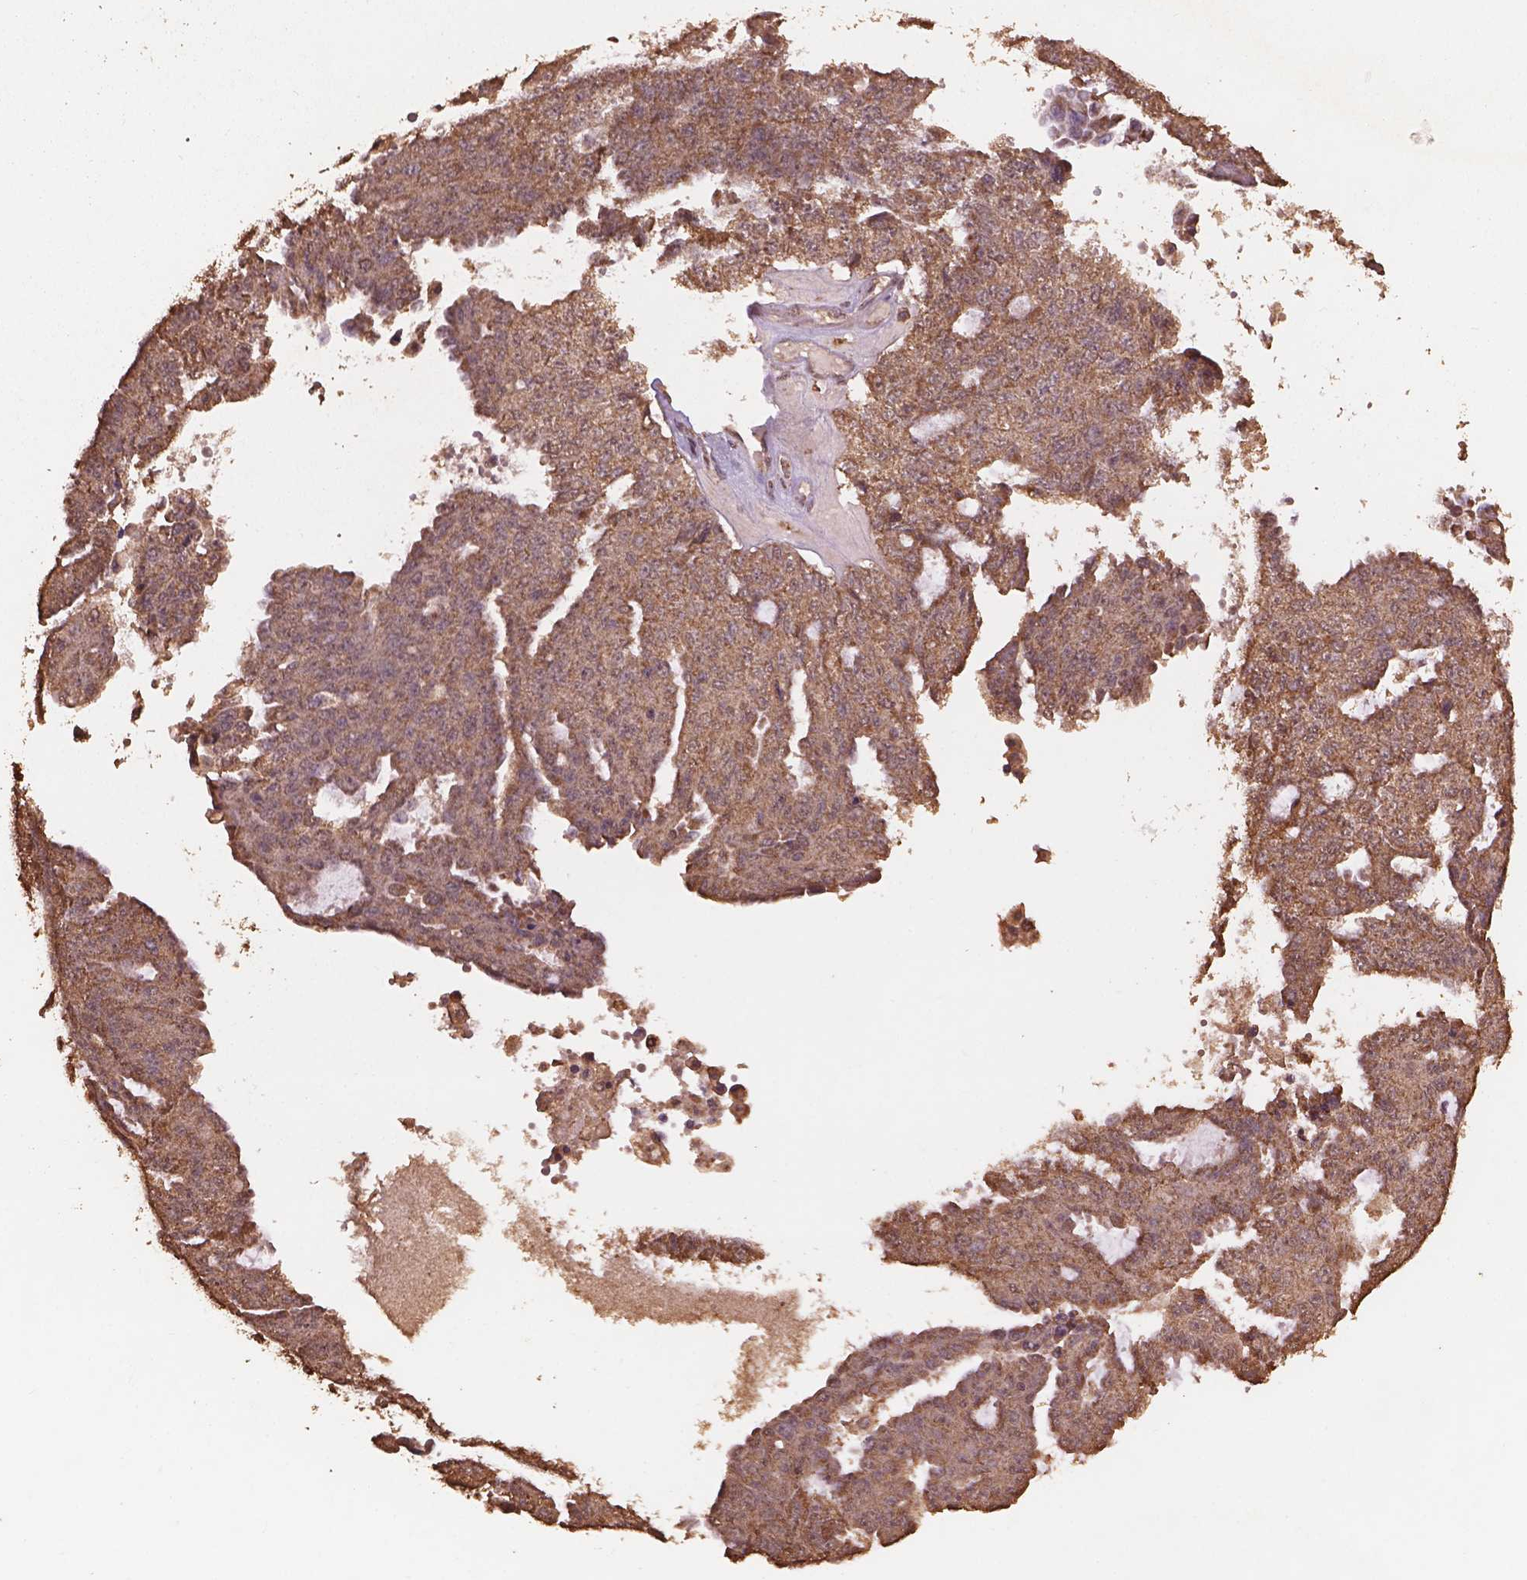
{"staining": {"intensity": "weak", "quantity": ">75%", "location": "cytoplasmic/membranous"}, "tissue": "ovarian cancer", "cell_type": "Tumor cells", "image_type": "cancer", "snomed": [{"axis": "morphology", "description": "Cystadenocarcinoma, serous, NOS"}, {"axis": "topography", "description": "Ovary"}], "caption": "Ovarian serous cystadenocarcinoma tissue displays weak cytoplasmic/membranous positivity in about >75% of tumor cells Using DAB (brown) and hematoxylin (blue) stains, captured at high magnification using brightfield microscopy.", "gene": "BABAM1", "patient": {"sex": "female", "age": 71}}